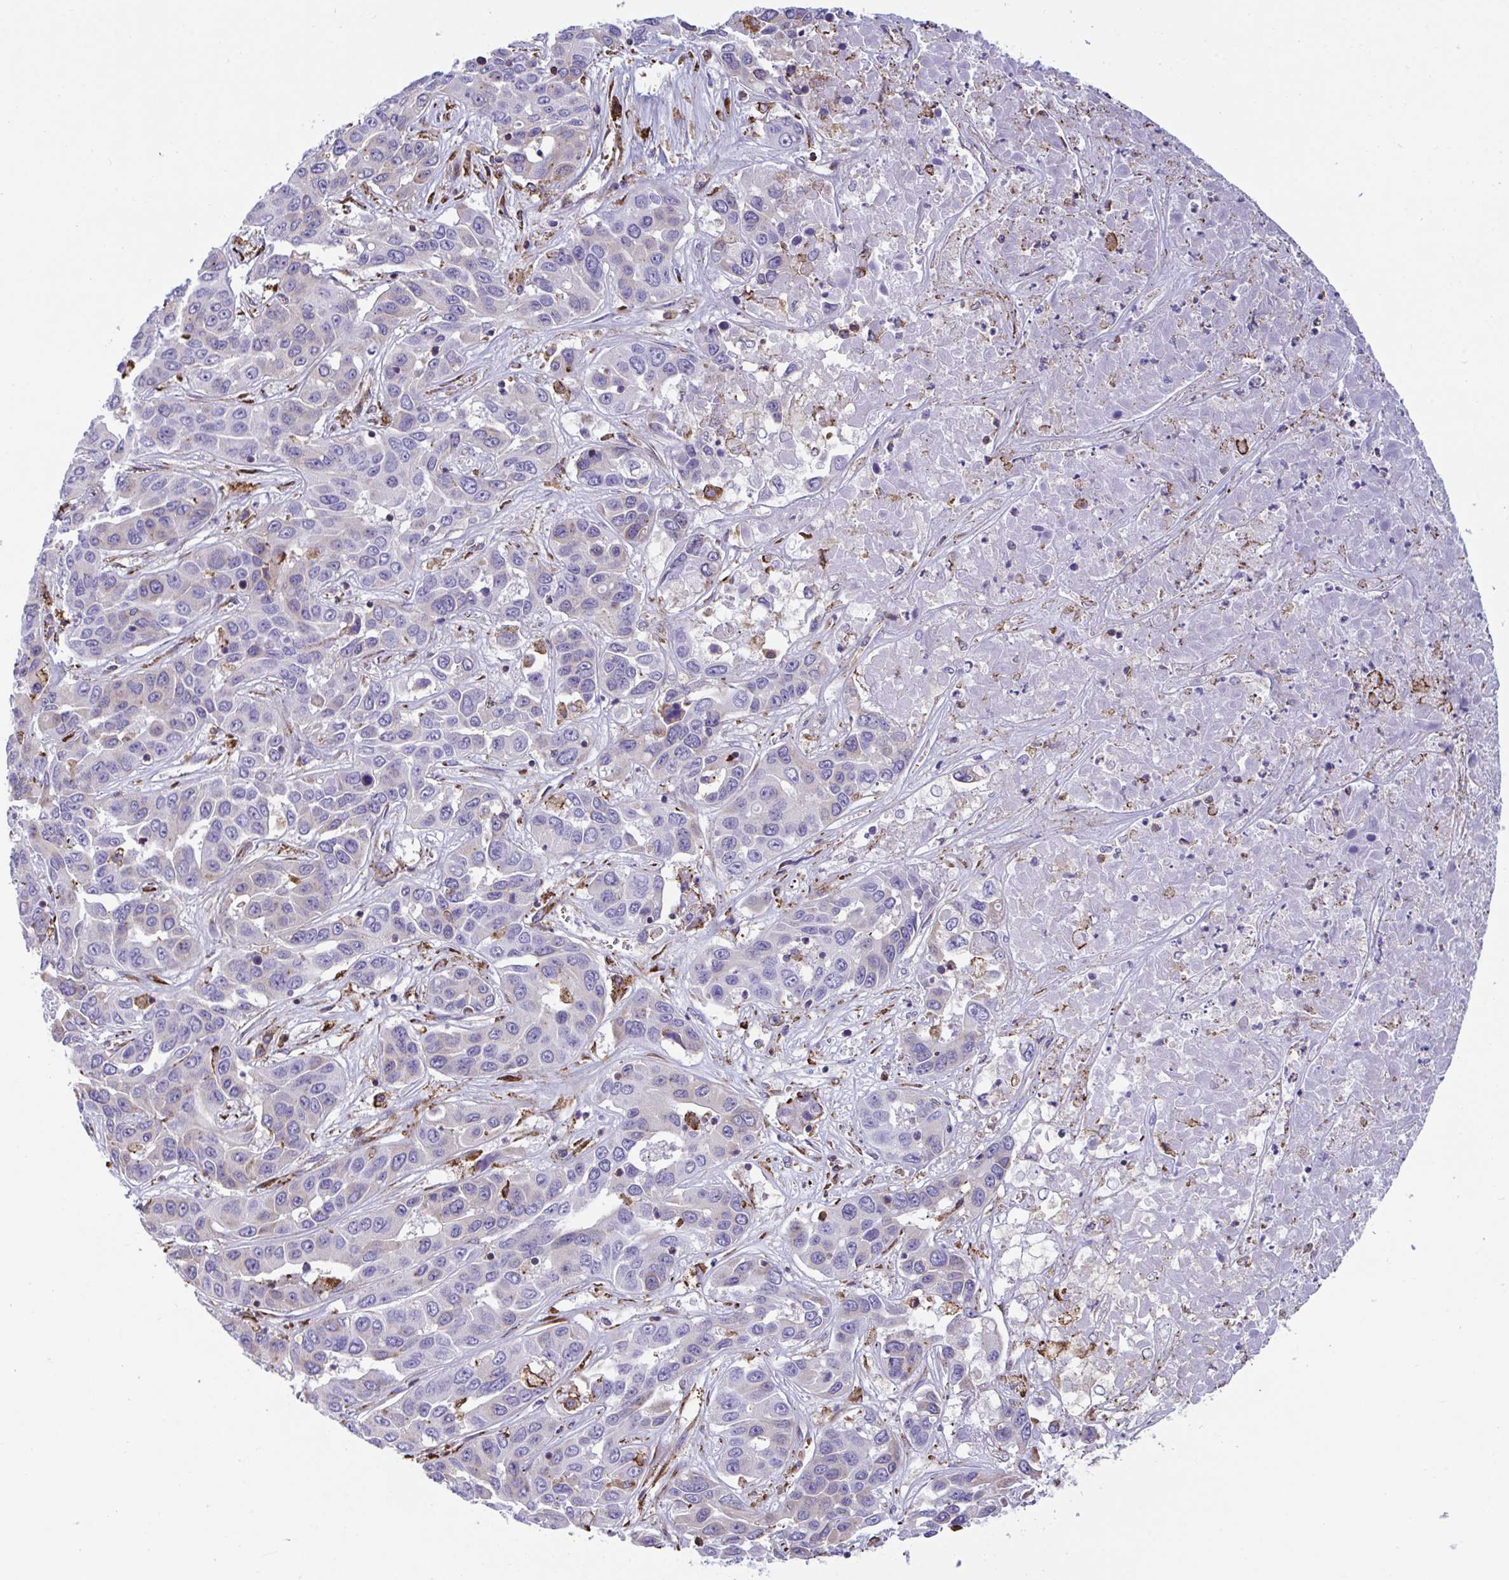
{"staining": {"intensity": "weak", "quantity": "<25%", "location": "cytoplasmic/membranous"}, "tissue": "liver cancer", "cell_type": "Tumor cells", "image_type": "cancer", "snomed": [{"axis": "morphology", "description": "Cholangiocarcinoma"}, {"axis": "topography", "description": "Liver"}], "caption": "The IHC histopathology image has no significant staining in tumor cells of liver cholangiocarcinoma tissue. (DAB (3,3'-diaminobenzidine) immunohistochemistry, high magnification).", "gene": "PEAK3", "patient": {"sex": "female", "age": 52}}